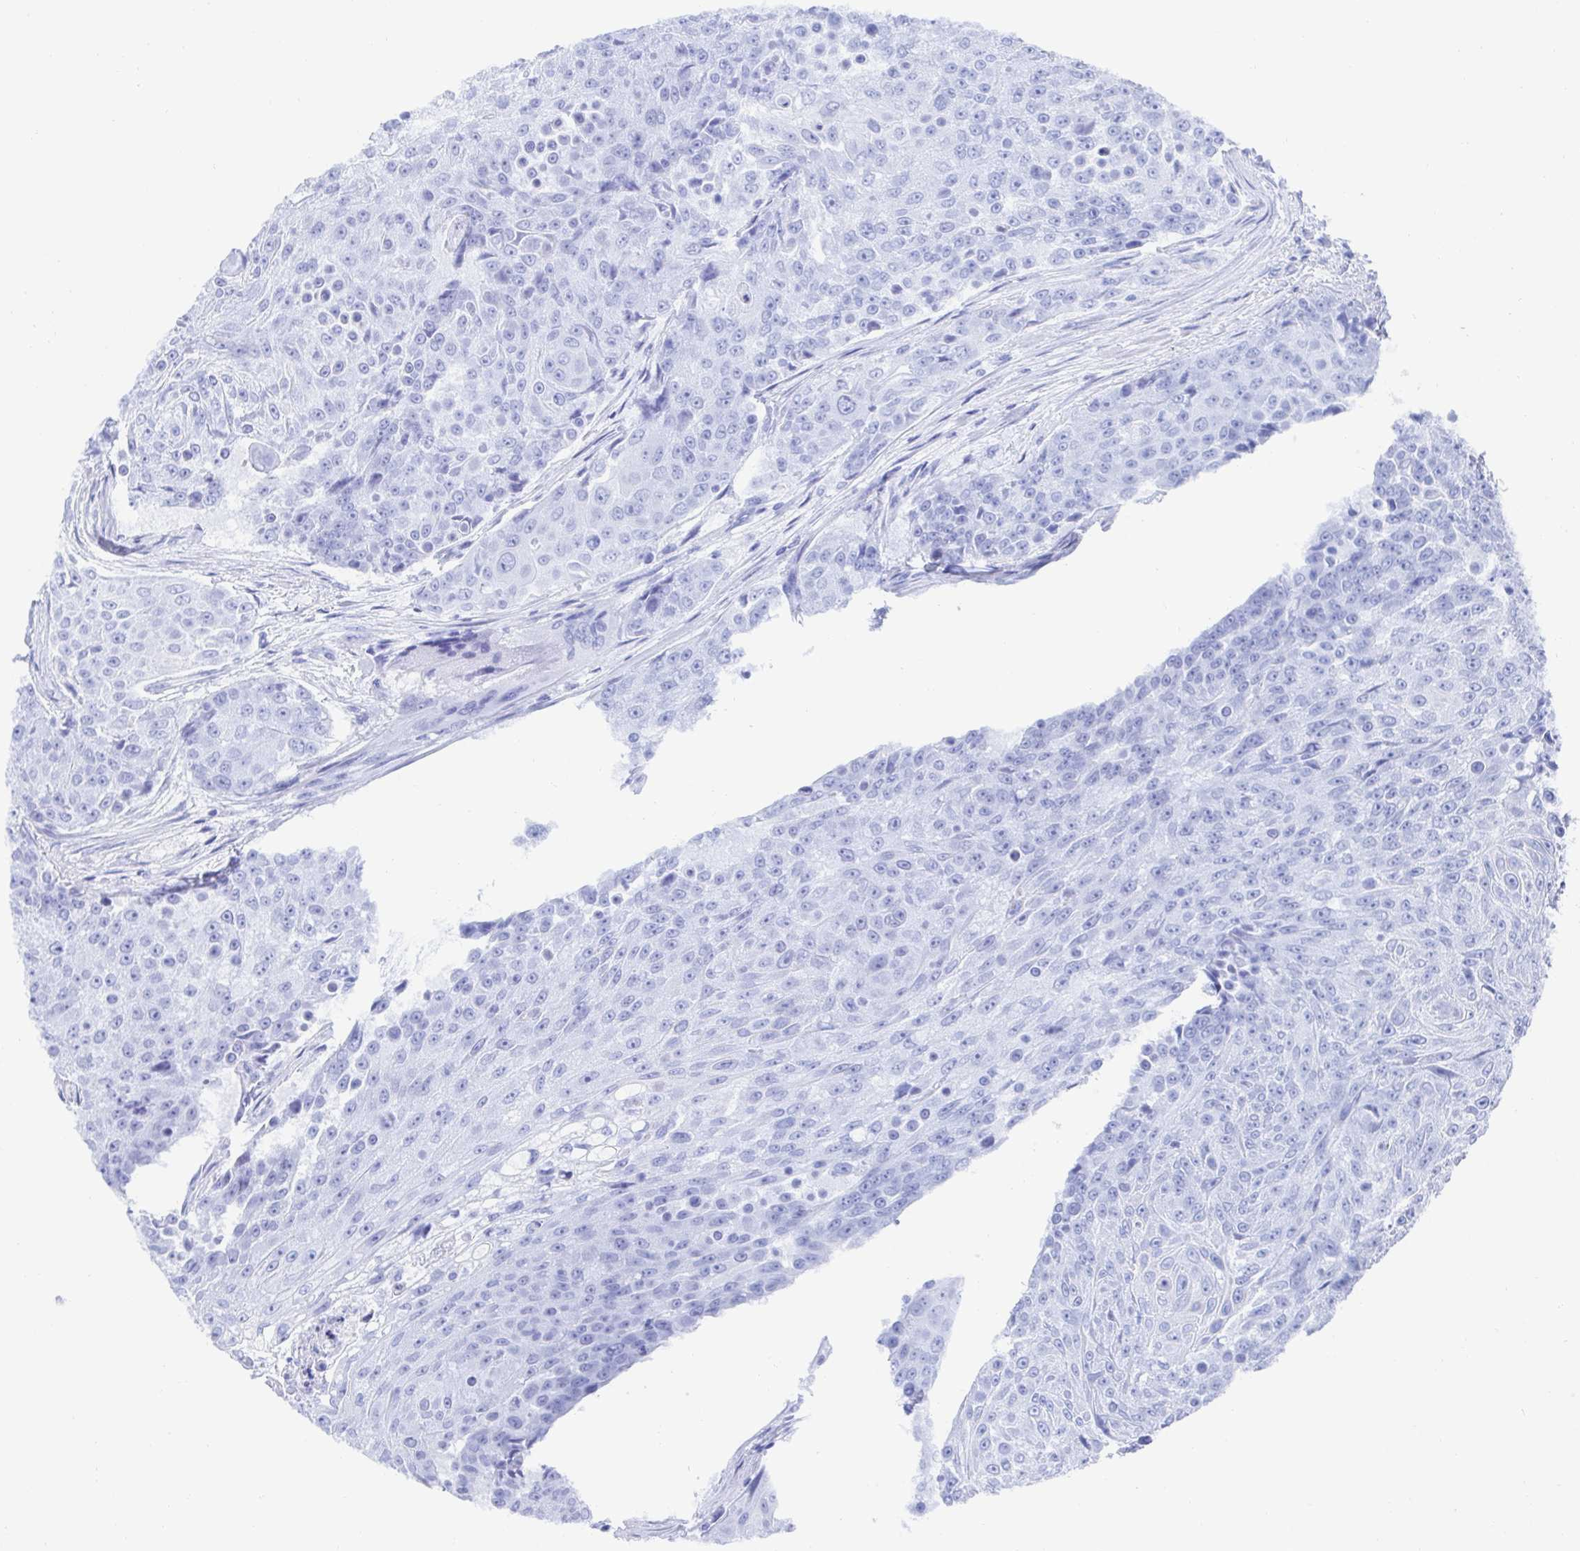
{"staining": {"intensity": "negative", "quantity": "none", "location": "none"}, "tissue": "urothelial cancer", "cell_type": "Tumor cells", "image_type": "cancer", "snomed": [{"axis": "morphology", "description": "Urothelial carcinoma, High grade"}, {"axis": "topography", "description": "Urinary bladder"}], "caption": "Human urothelial cancer stained for a protein using immunohistochemistry (IHC) shows no staining in tumor cells.", "gene": "KLC3", "patient": {"sex": "female", "age": 63}}